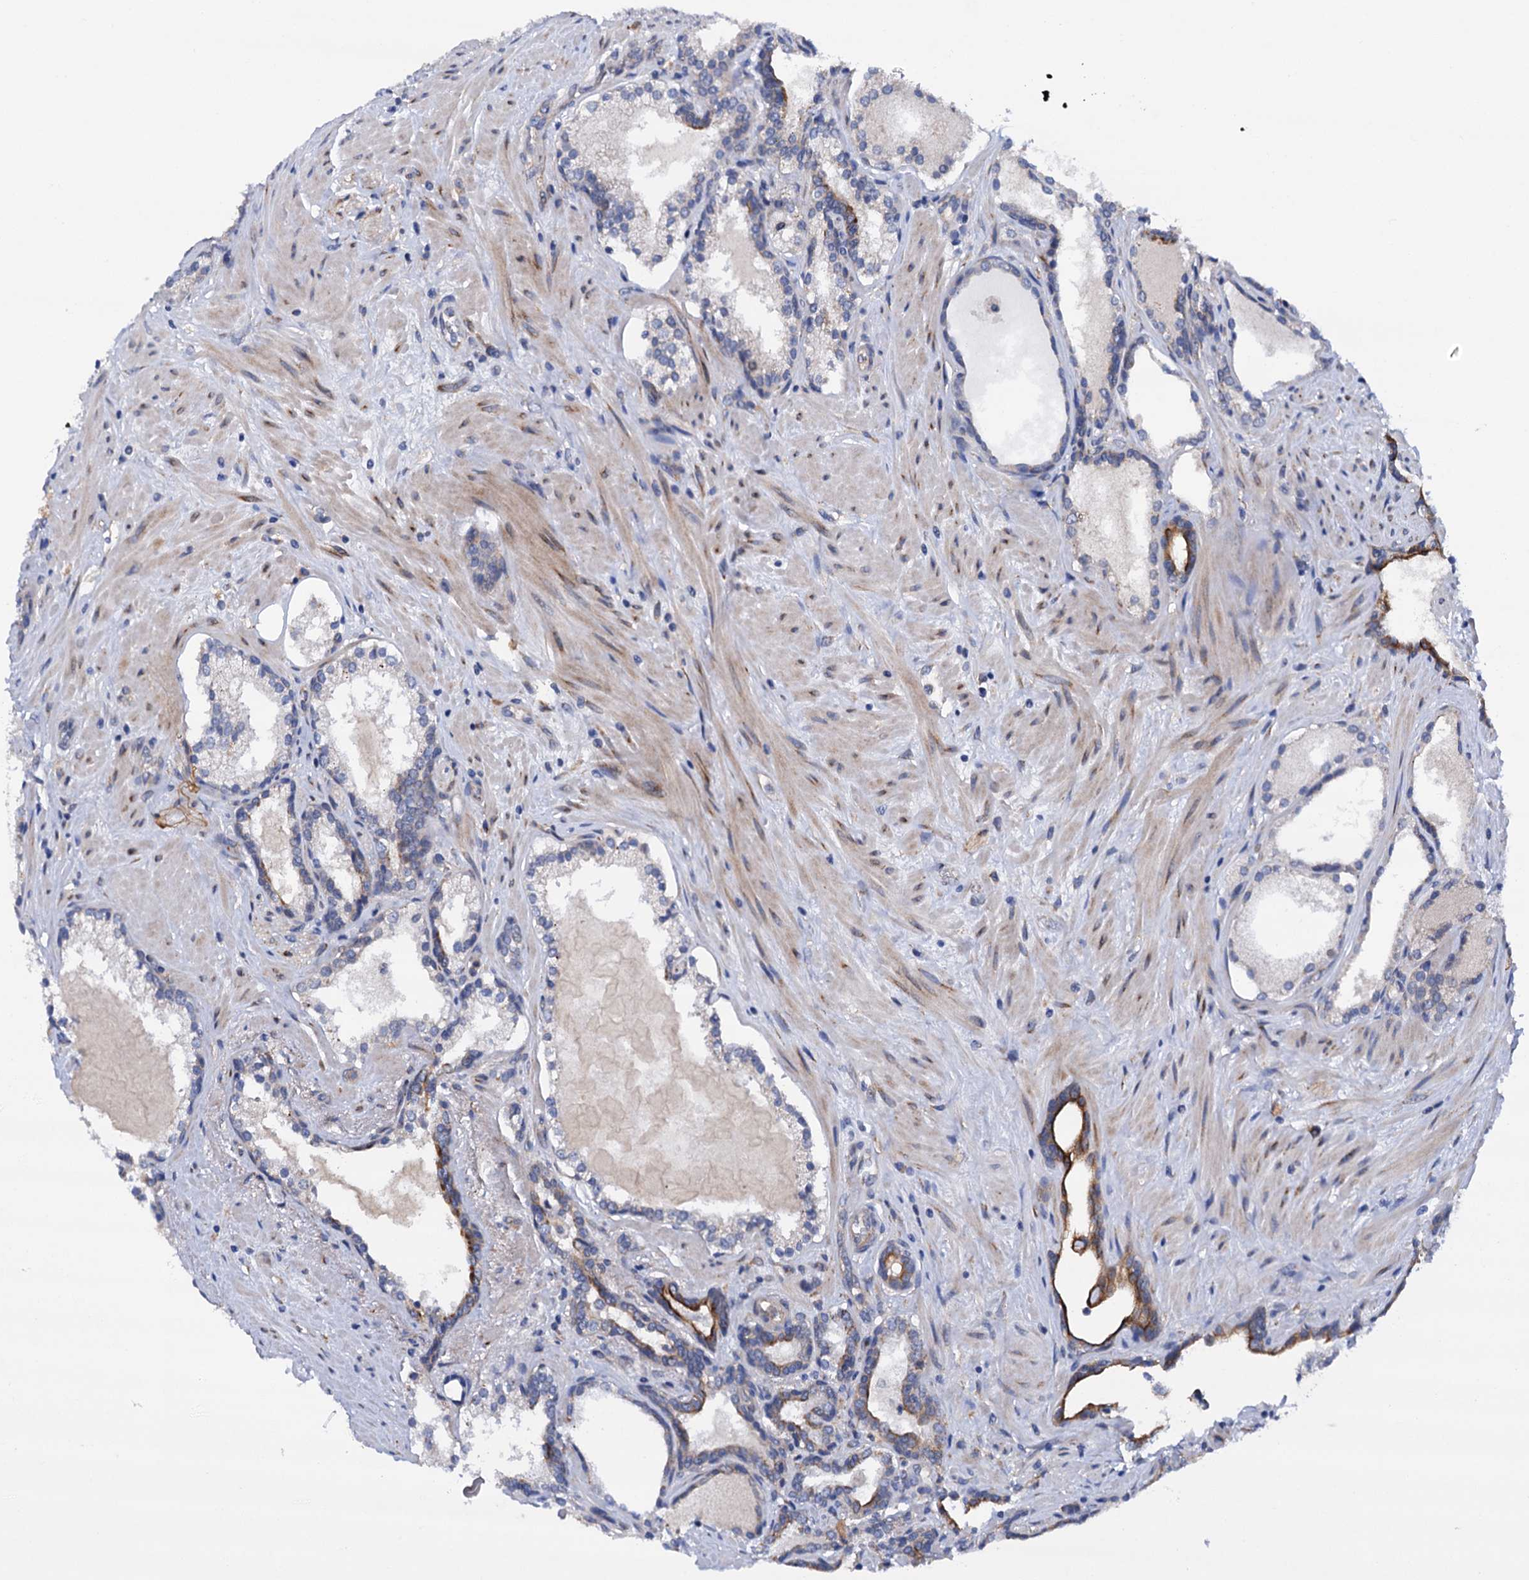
{"staining": {"intensity": "negative", "quantity": "none", "location": "none"}, "tissue": "prostate cancer", "cell_type": "Tumor cells", "image_type": "cancer", "snomed": [{"axis": "morphology", "description": "Adenocarcinoma, High grade"}, {"axis": "topography", "description": "Prostate"}], "caption": "IHC of human prostate cancer (high-grade adenocarcinoma) exhibits no positivity in tumor cells. (DAB IHC, high magnification).", "gene": "RASSF9", "patient": {"sex": "male", "age": 58}}